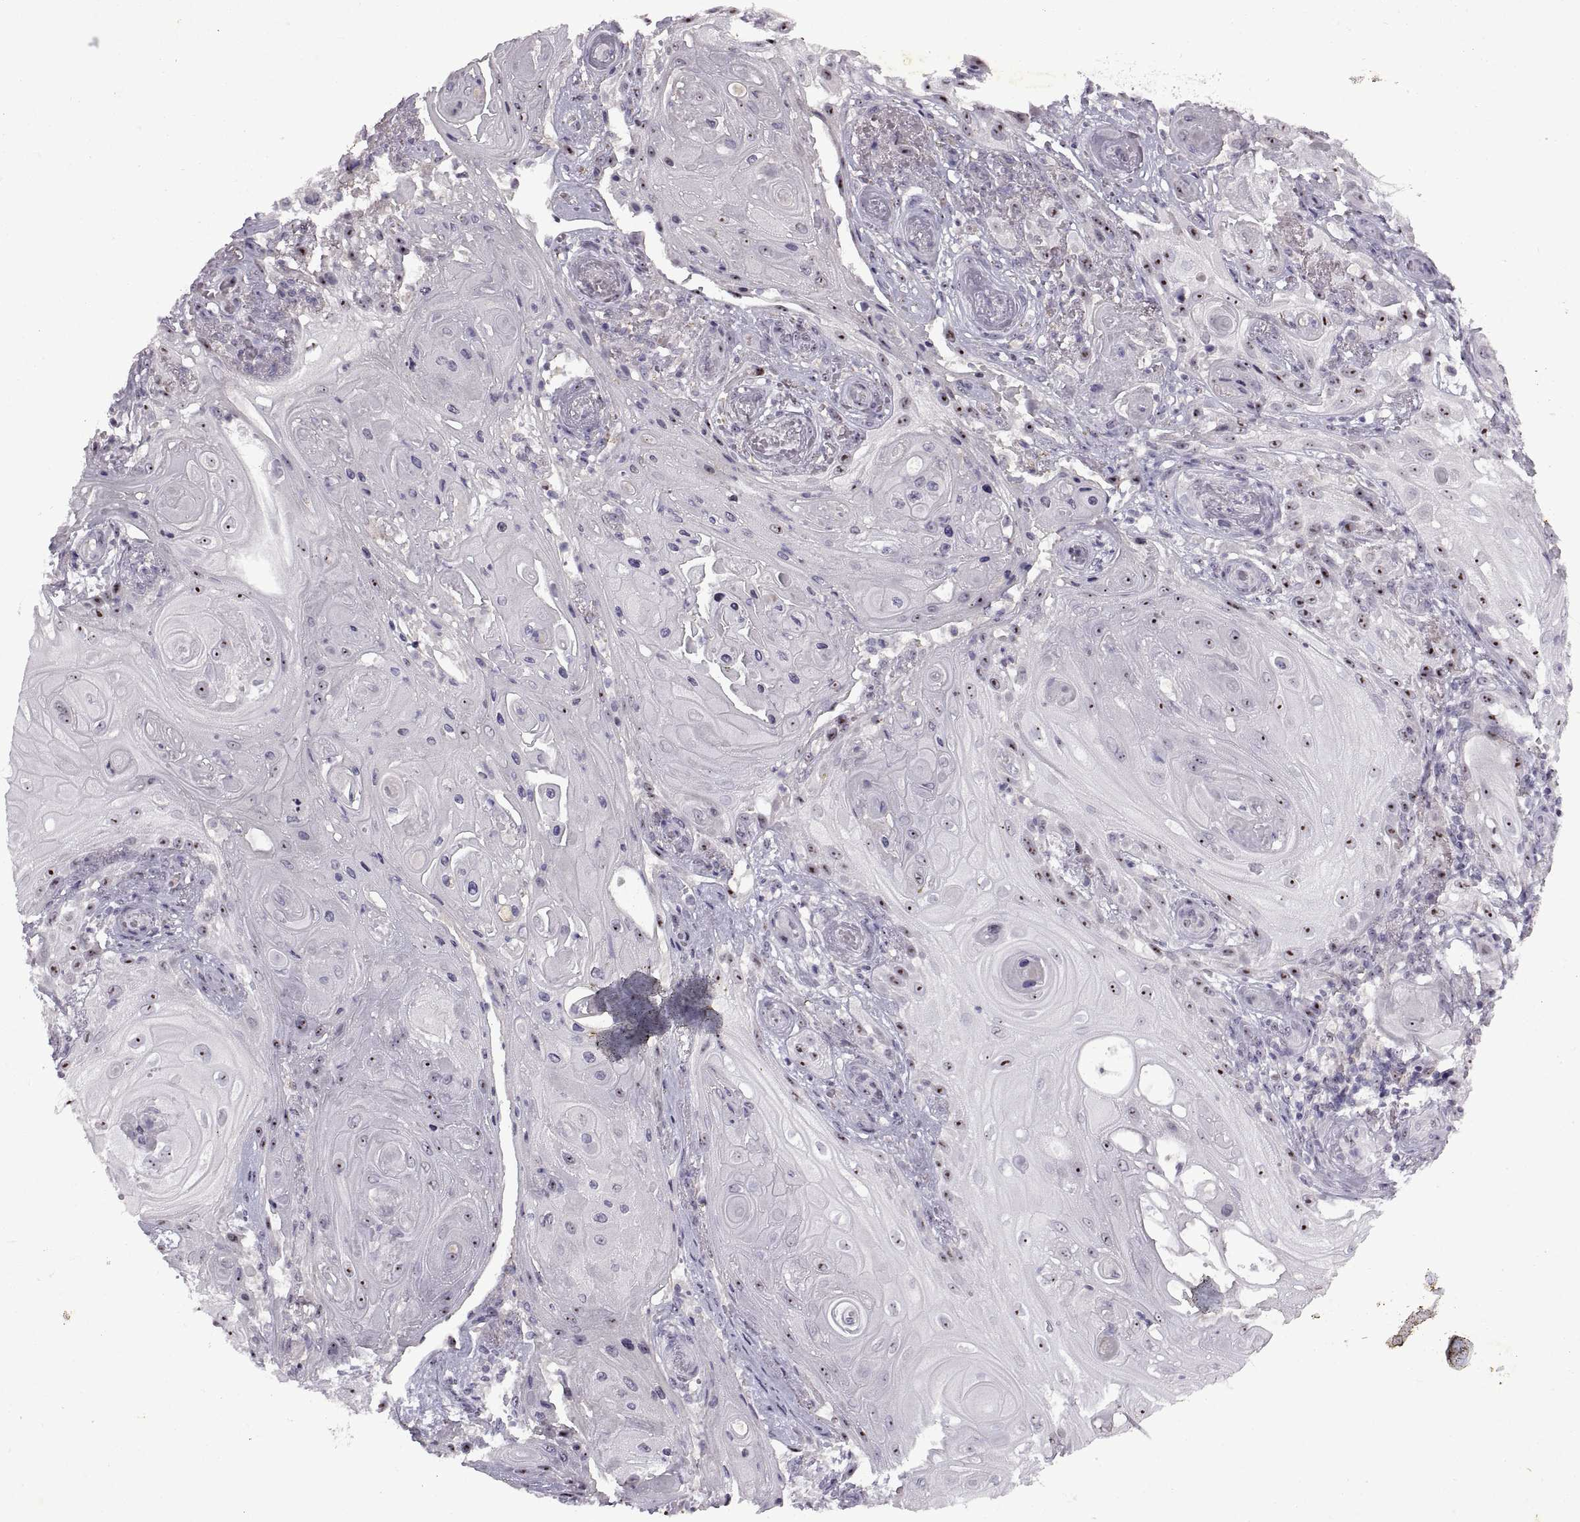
{"staining": {"intensity": "strong", "quantity": ">75%", "location": "nuclear"}, "tissue": "skin cancer", "cell_type": "Tumor cells", "image_type": "cancer", "snomed": [{"axis": "morphology", "description": "Squamous cell carcinoma, NOS"}, {"axis": "topography", "description": "Skin"}], "caption": "Strong nuclear protein staining is appreciated in approximately >75% of tumor cells in skin cancer.", "gene": "SINHCAF", "patient": {"sex": "male", "age": 62}}